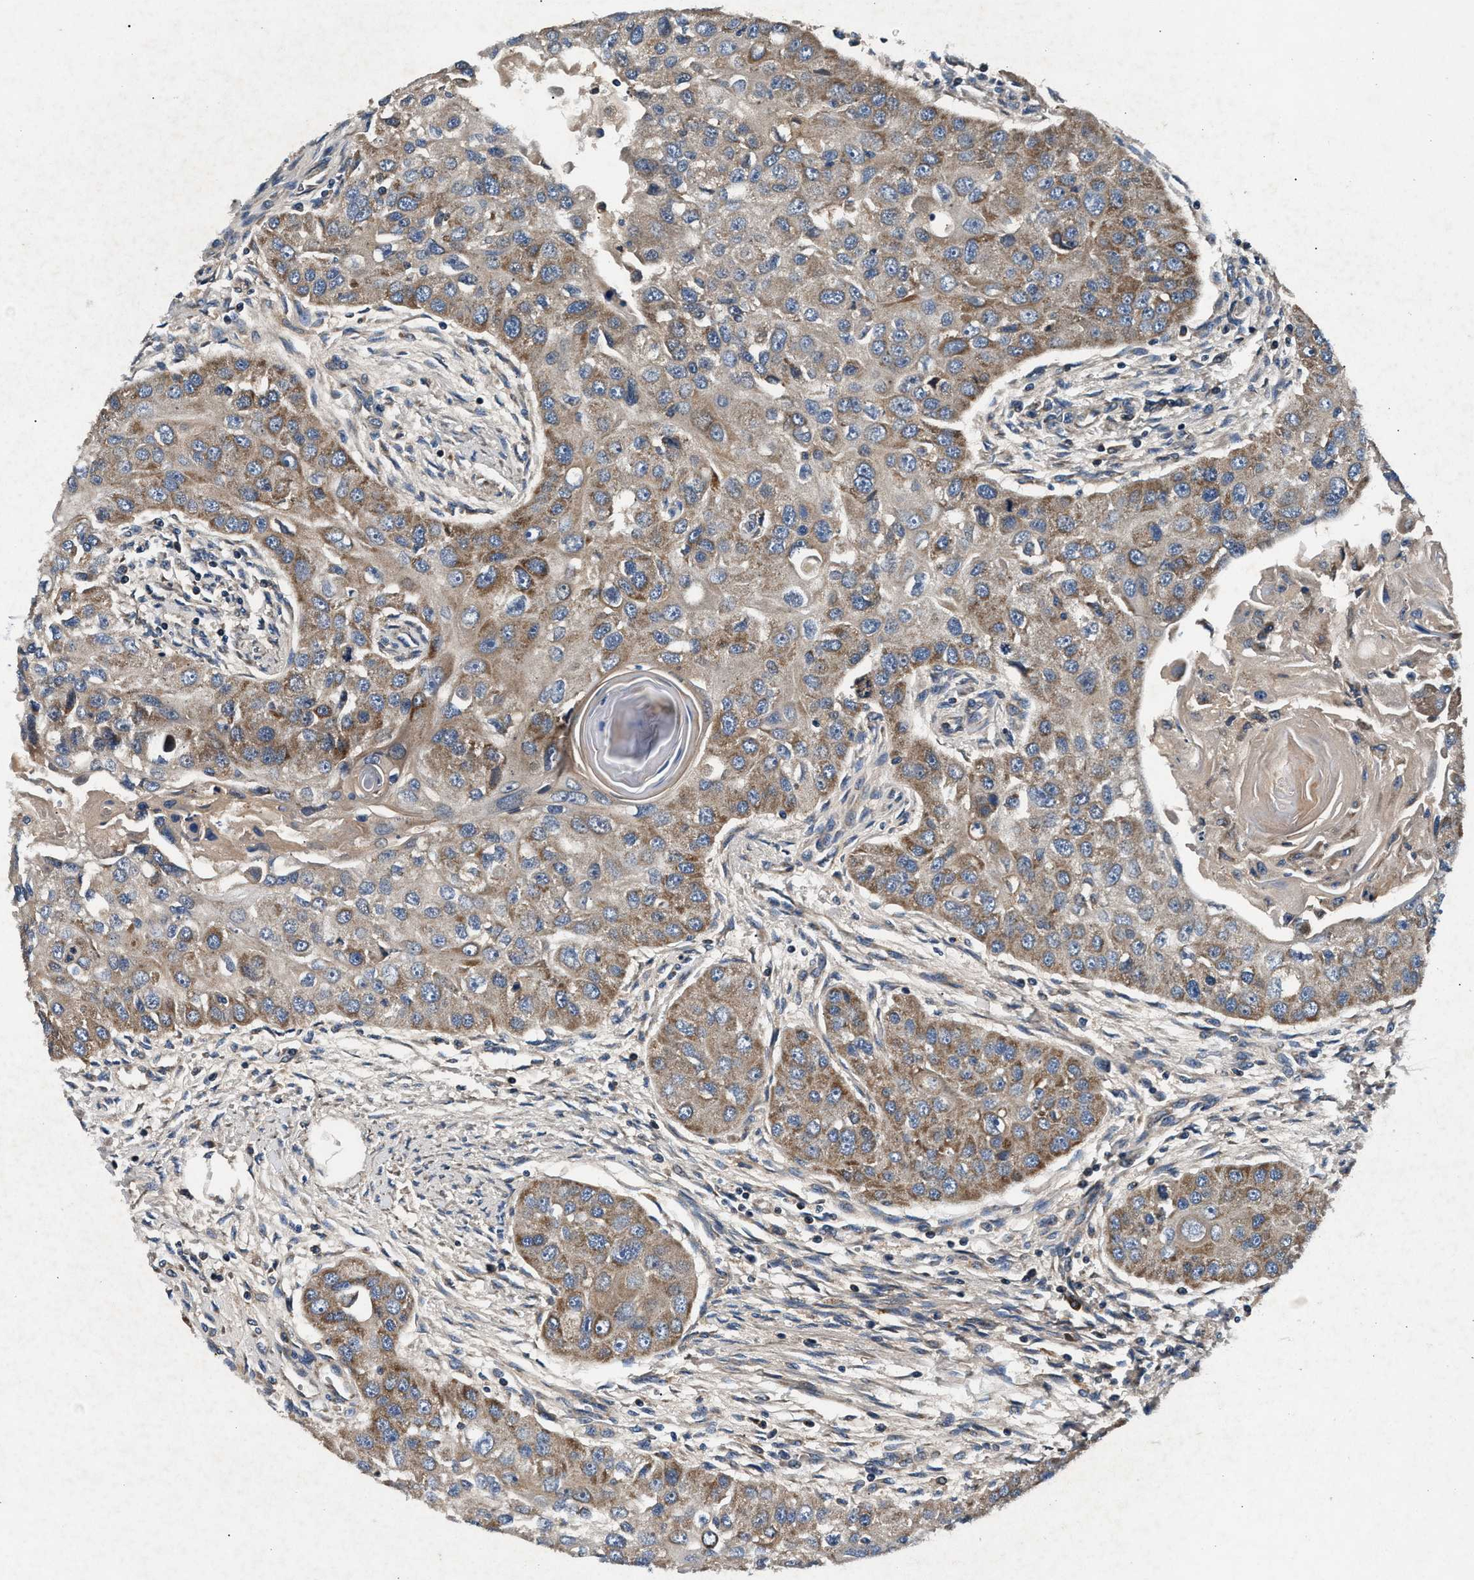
{"staining": {"intensity": "moderate", "quantity": ">75%", "location": "cytoplasmic/membranous"}, "tissue": "head and neck cancer", "cell_type": "Tumor cells", "image_type": "cancer", "snomed": [{"axis": "morphology", "description": "Normal tissue, NOS"}, {"axis": "morphology", "description": "Squamous cell carcinoma, NOS"}, {"axis": "topography", "description": "Skeletal muscle"}, {"axis": "topography", "description": "Head-Neck"}], "caption": "Human squamous cell carcinoma (head and neck) stained with a brown dye displays moderate cytoplasmic/membranous positive expression in about >75% of tumor cells.", "gene": "IMMT", "patient": {"sex": "male", "age": 51}}